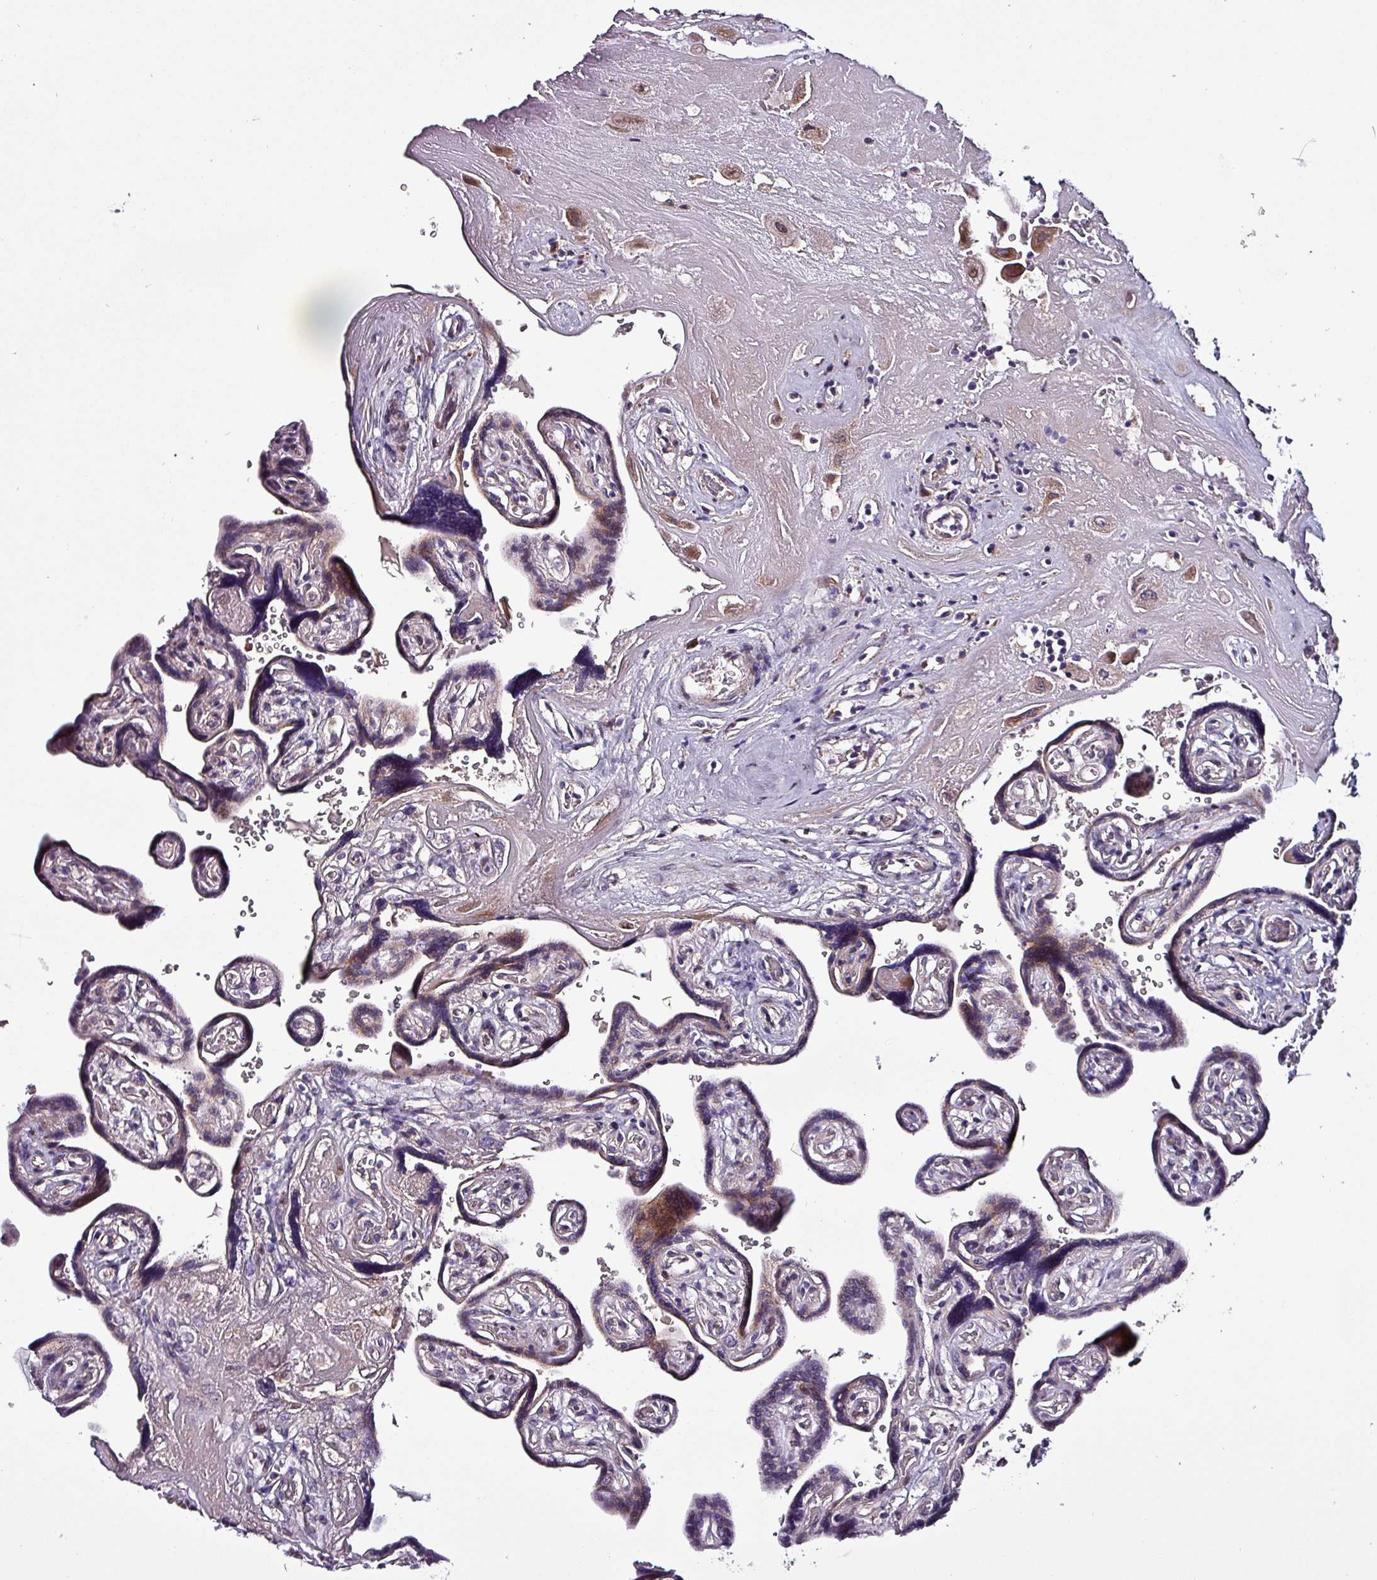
{"staining": {"intensity": "weak", "quantity": ">75%", "location": "cytoplasmic/membranous,nuclear"}, "tissue": "placenta", "cell_type": "Decidual cells", "image_type": "normal", "snomed": [{"axis": "morphology", "description": "Normal tissue, NOS"}, {"axis": "topography", "description": "Placenta"}], "caption": "Protein expression analysis of benign placenta displays weak cytoplasmic/membranous,nuclear positivity in approximately >75% of decidual cells.", "gene": "GRAPL", "patient": {"sex": "female", "age": 32}}